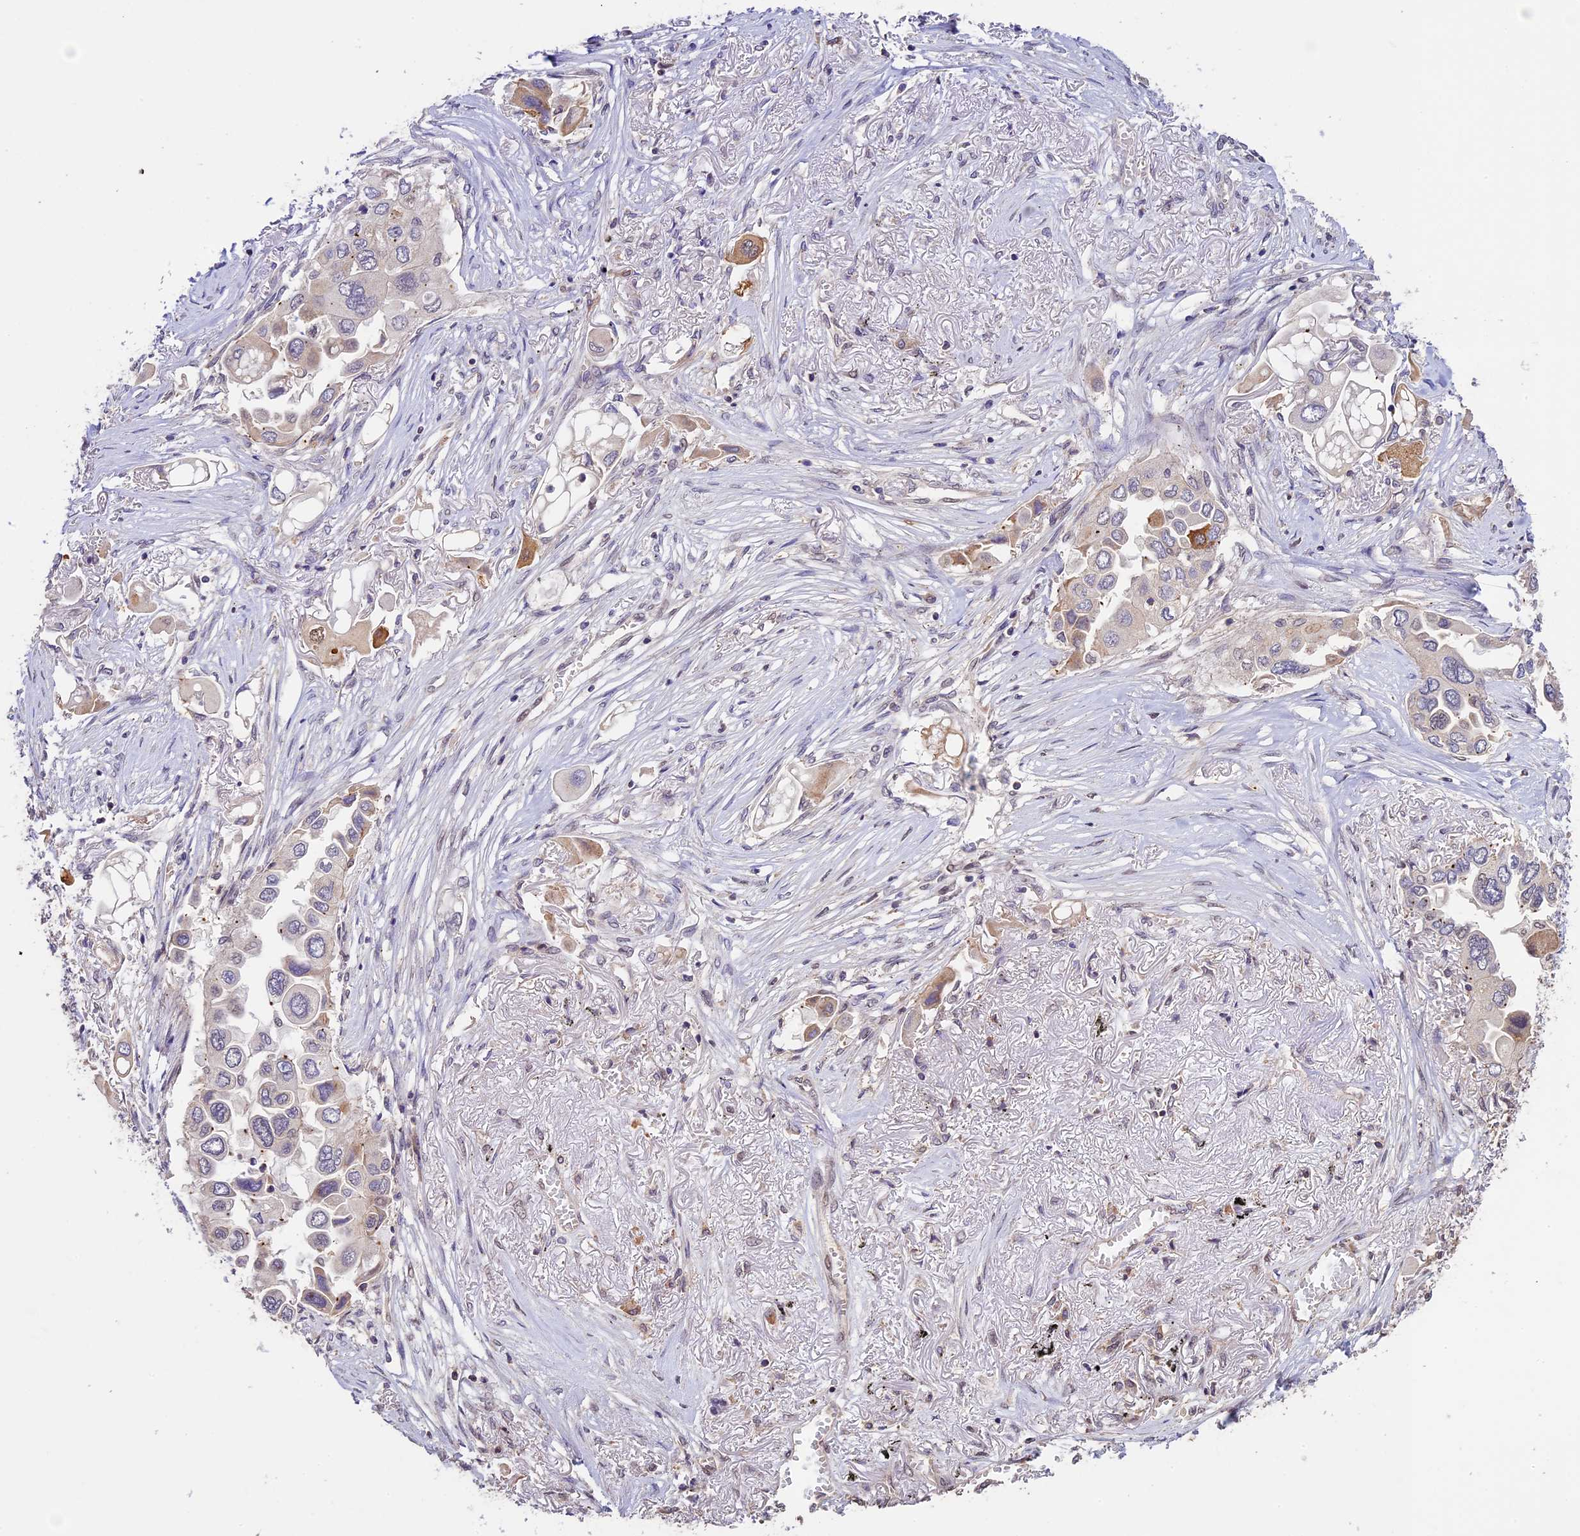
{"staining": {"intensity": "moderate", "quantity": "<25%", "location": "cytoplasmic/membranous"}, "tissue": "lung cancer", "cell_type": "Tumor cells", "image_type": "cancer", "snomed": [{"axis": "morphology", "description": "Adenocarcinoma, NOS"}, {"axis": "topography", "description": "Lung"}], "caption": "Approximately <25% of tumor cells in human lung cancer (adenocarcinoma) show moderate cytoplasmic/membranous protein positivity as visualized by brown immunohistochemical staining.", "gene": "BCAS4", "patient": {"sex": "female", "age": 76}}